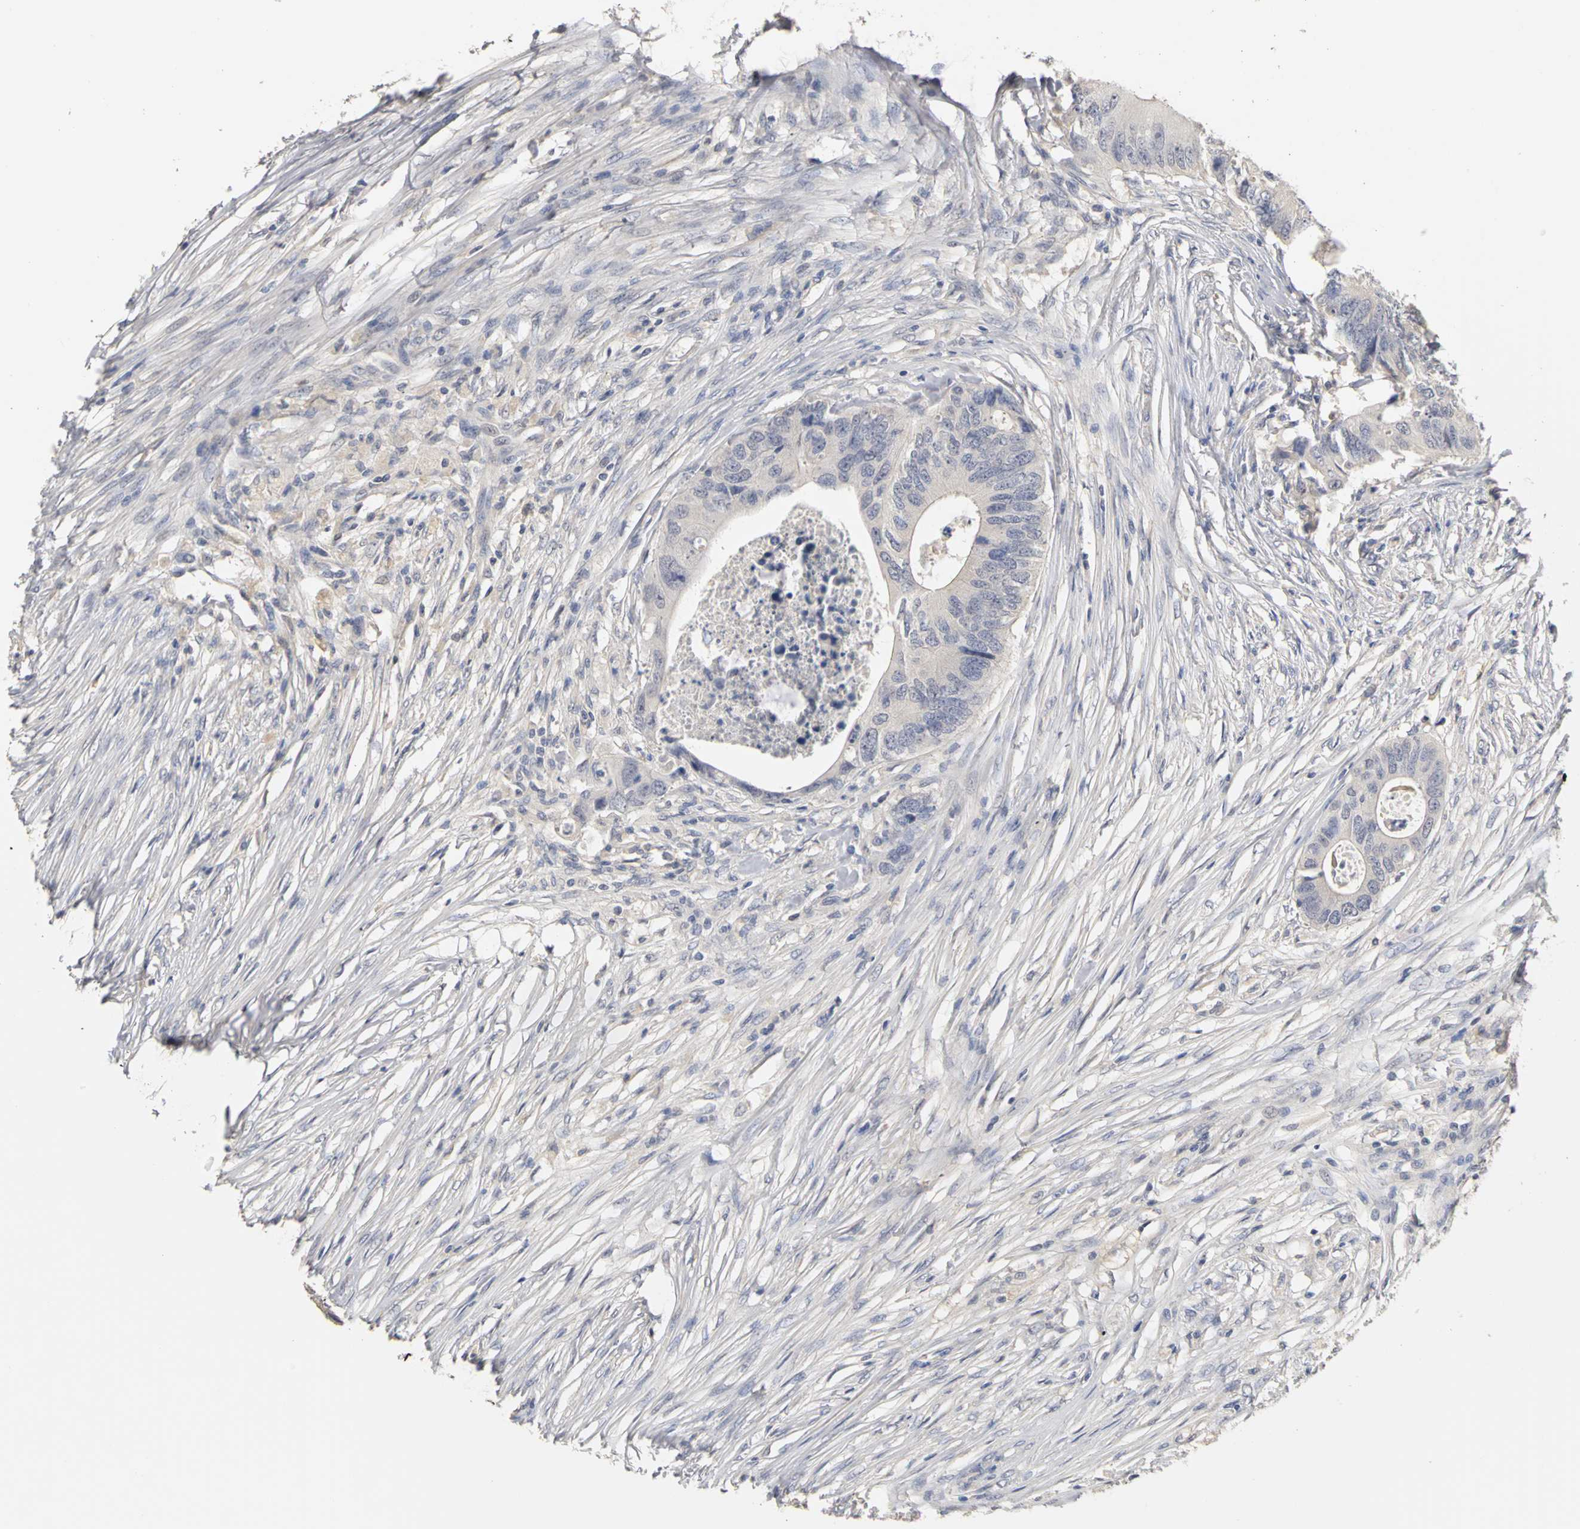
{"staining": {"intensity": "negative", "quantity": "none", "location": "none"}, "tissue": "colorectal cancer", "cell_type": "Tumor cells", "image_type": "cancer", "snomed": [{"axis": "morphology", "description": "Adenocarcinoma, NOS"}, {"axis": "topography", "description": "Colon"}], "caption": "The photomicrograph shows no staining of tumor cells in colorectal adenocarcinoma.", "gene": "PGR", "patient": {"sex": "male", "age": 71}}